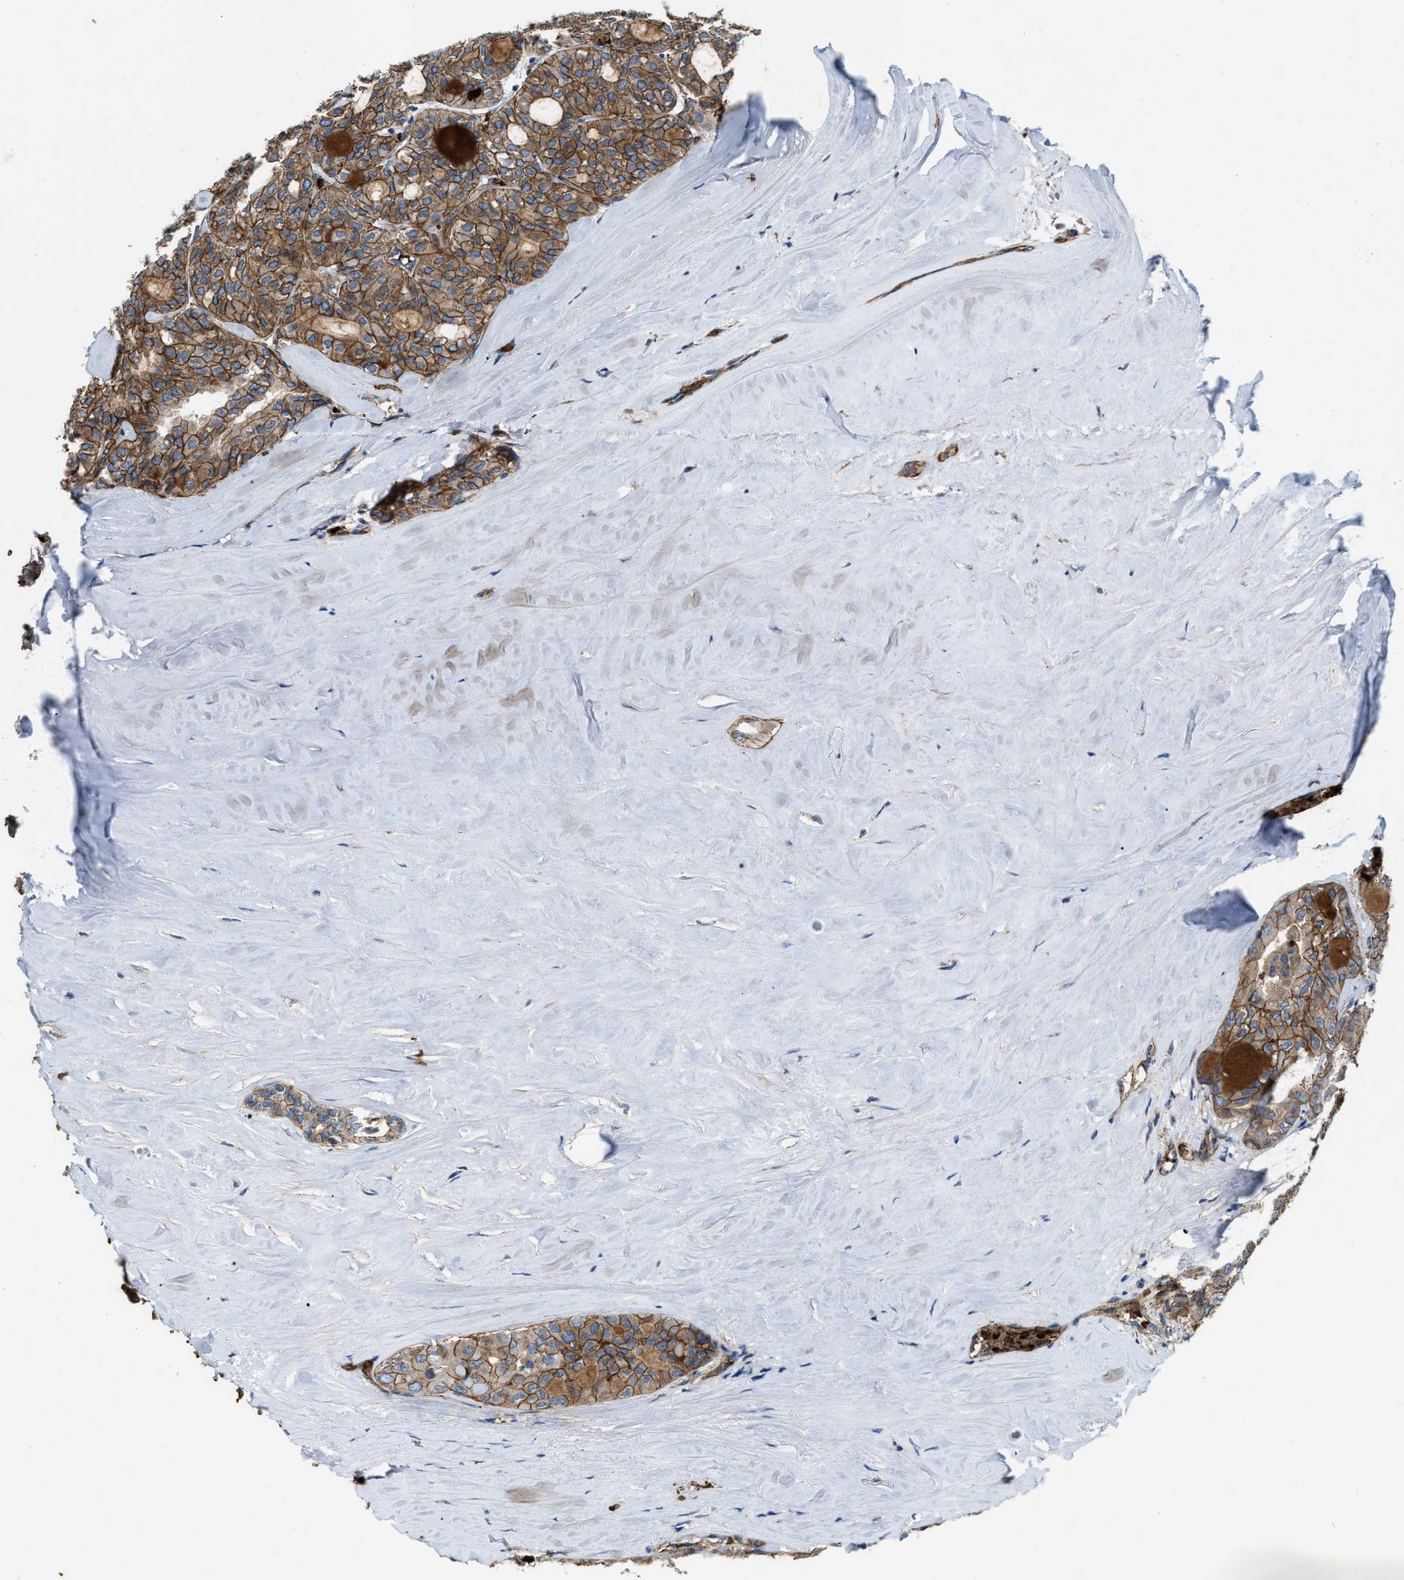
{"staining": {"intensity": "moderate", "quantity": ">75%", "location": "cytoplasmic/membranous"}, "tissue": "thyroid cancer", "cell_type": "Tumor cells", "image_type": "cancer", "snomed": [{"axis": "morphology", "description": "Follicular adenoma carcinoma, NOS"}, {"axis": "topography", "description": "Thyroid gland"}], "caption": "Protein expression analysis of thyroid cancer reveals moderate cytoplasmic/membranous positivity in approximately >75% of tumor cells.", "gene": "ERC1", "patient": {"sex": "male", "age": 75}}